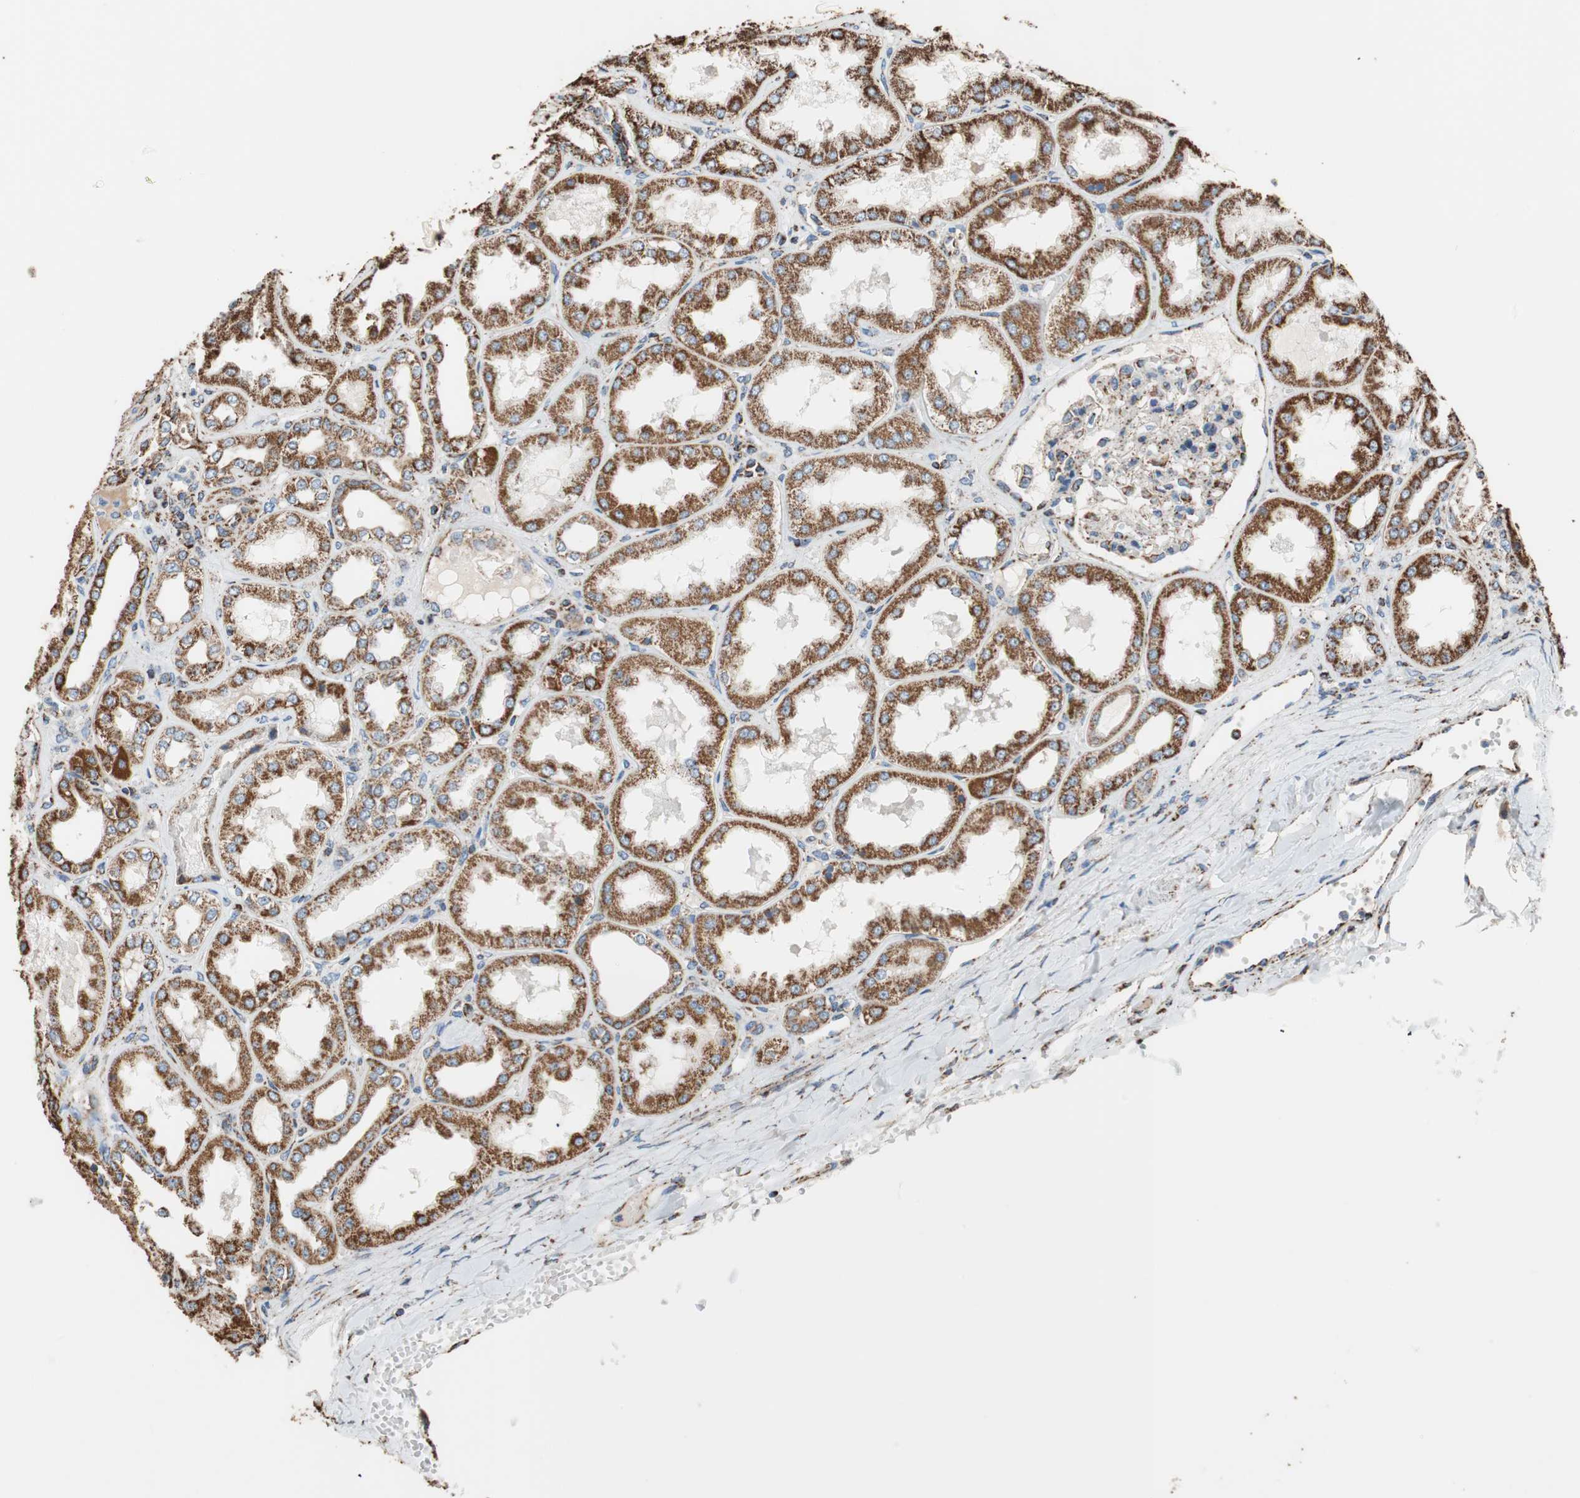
{"staining": {"intensity": "moderate", "quantity": "<25%", "location": "cytoplasmic/membranous"}, "tissue": "kidney", "cell_type": "Cells in glomeruli", "image_type": "normal", "snomed": [{"axis": "morphology", "description": "Normal tissue, NOS"}, {"axis": "topography", "description": "Kidney"}], "caption": "IHC (DAB) staining of unremarkable human kidney exhibits moderate cytoplasmic/membranous protein staining in about <25% of cells in glomeruli. Immunohistochemistry (ihc) stains the protein of interest in brown and the nuclei are stained blue.", "gene": "PCSK4", "patient": {"sex": "female", "age": 56}}